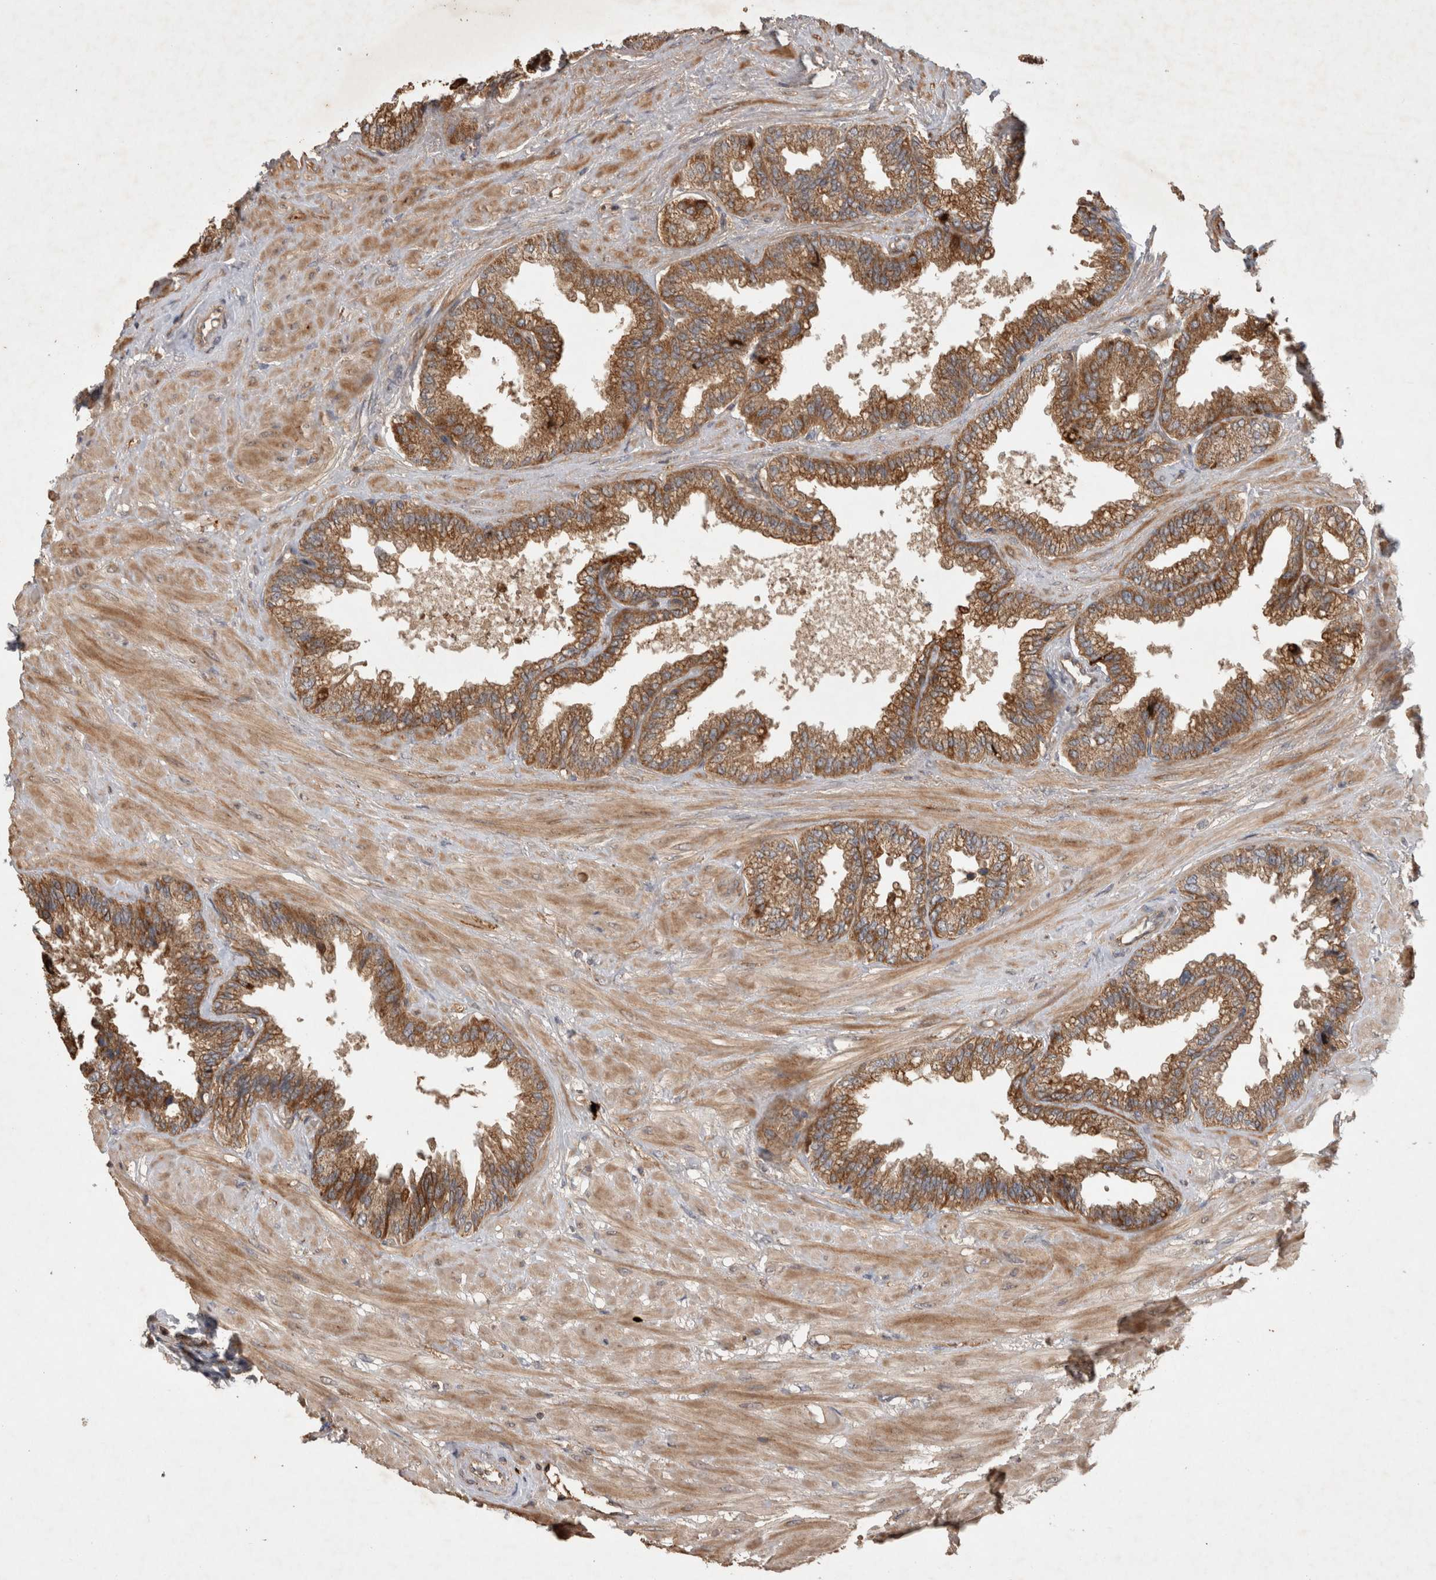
{"staining": {"intensity": "moderate", "quantity": ">75%", "location": "cytoplasmic/membranous"}, "tissue": "seminal vesicle", "cell_type": "Glandular cells", "image_type": "normal", "snomed": [{"axis": "morphology", "description": "Normal tissue, NOS"}, {"axis": "topography", "description": "Seminal veicle"}], "caption": "High-power microscopy captured an IHC histopathology image of unremarkable seminal vesicle, revealing moderate cytoplasmic/membranous expression in about >75% of glandular cells. (DAB IHC, brown staining for protein, blue staining for nuclei).", "gene": "SERAC1", "patient": {"sex": "male", "age": 46}}